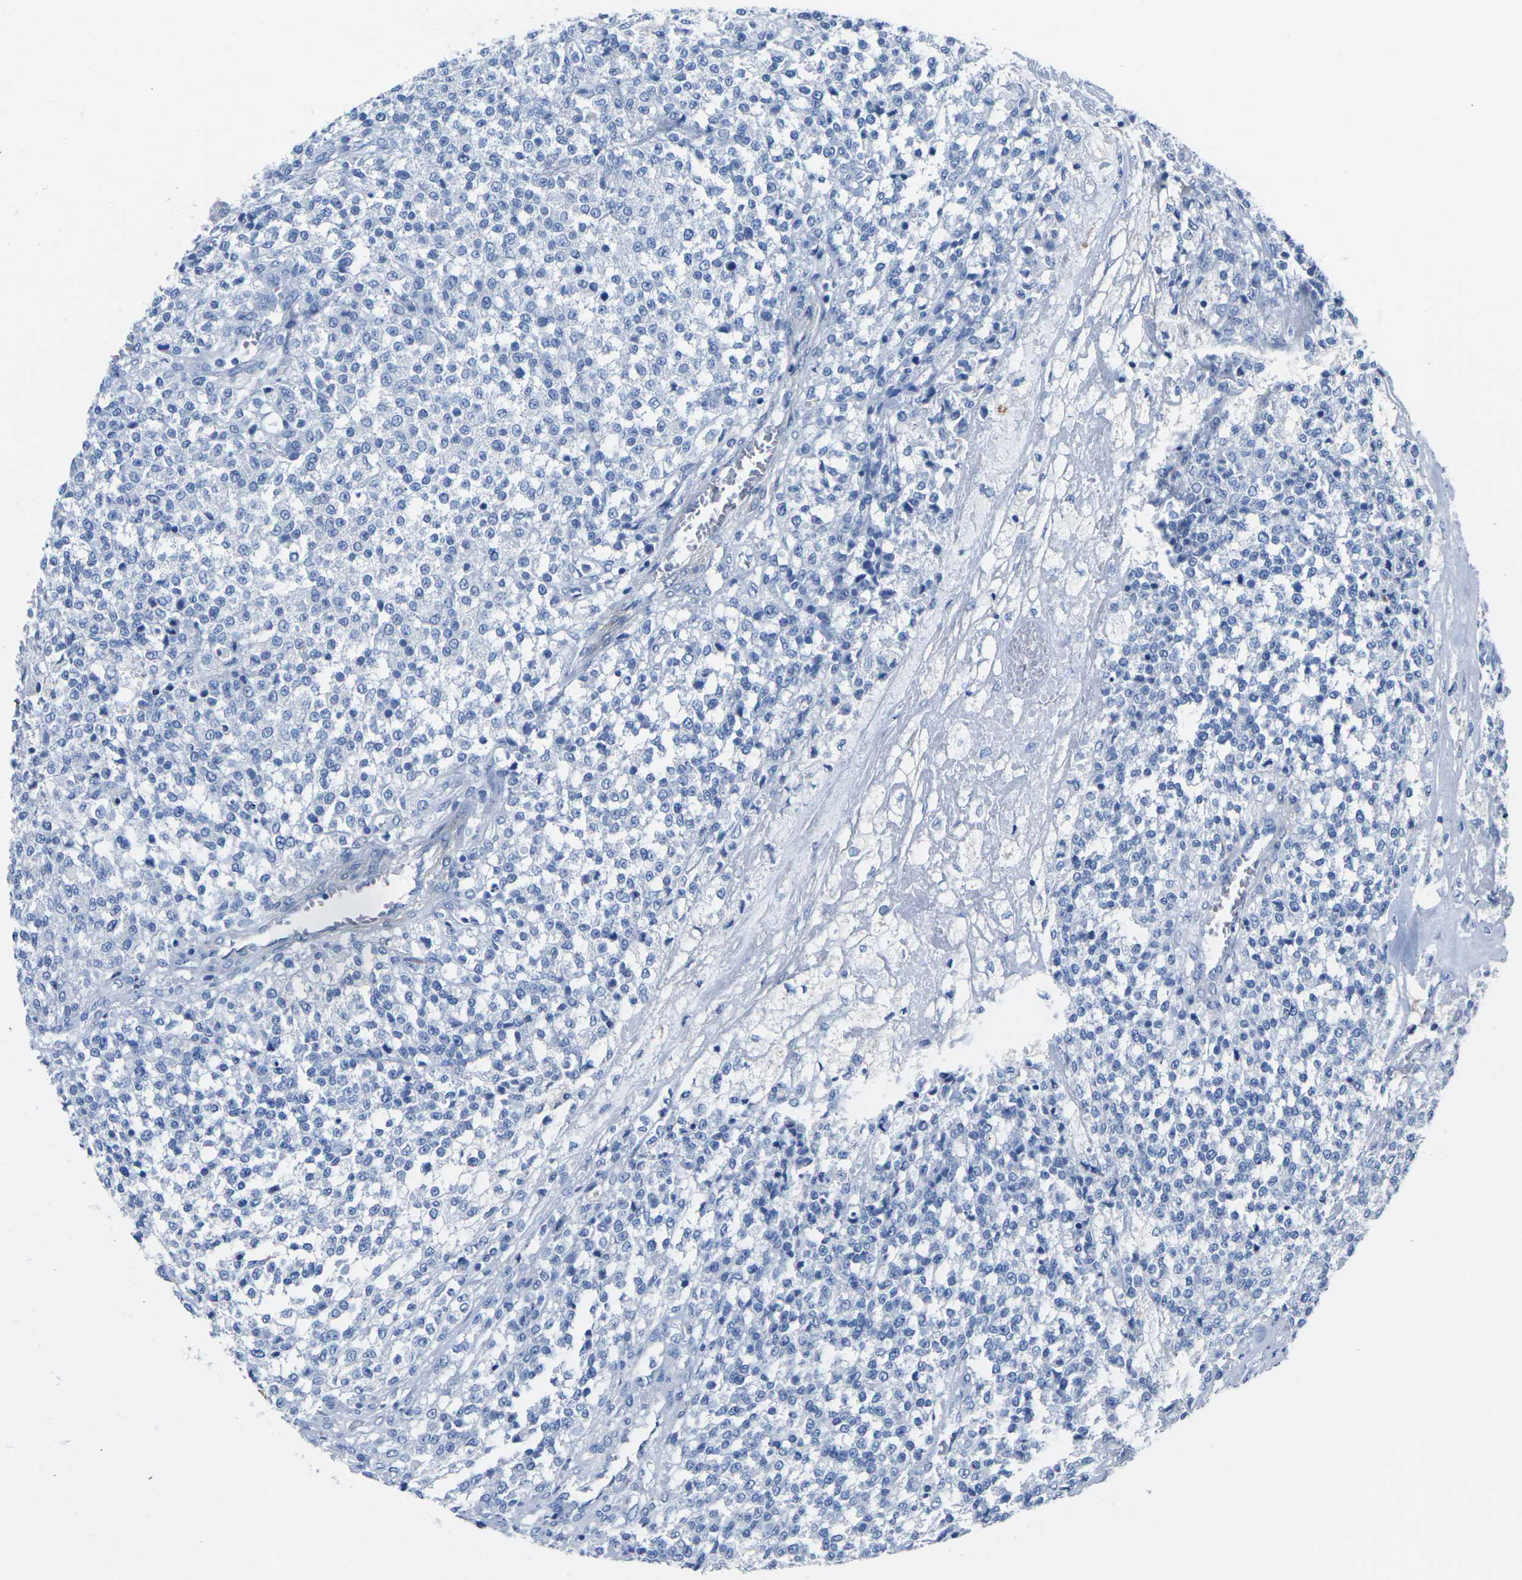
{"staining": {"intensity": "negative", "quantity": "none", "location": "none"}, "tissue": "testis cancer", "cell_type": "Tumor cells", "image_type": "cancer", "snomed": [{"axis": "morphology", "description": "Seminoma, NOS"}, {"axis": "topography", "description": "Testis"}], "caption": "Seminoma (testis) stained for a protein using IHC reveals no expression tumor cells.", "gene": "CNN1", "patient": {"sex": "male", "age": 59}}